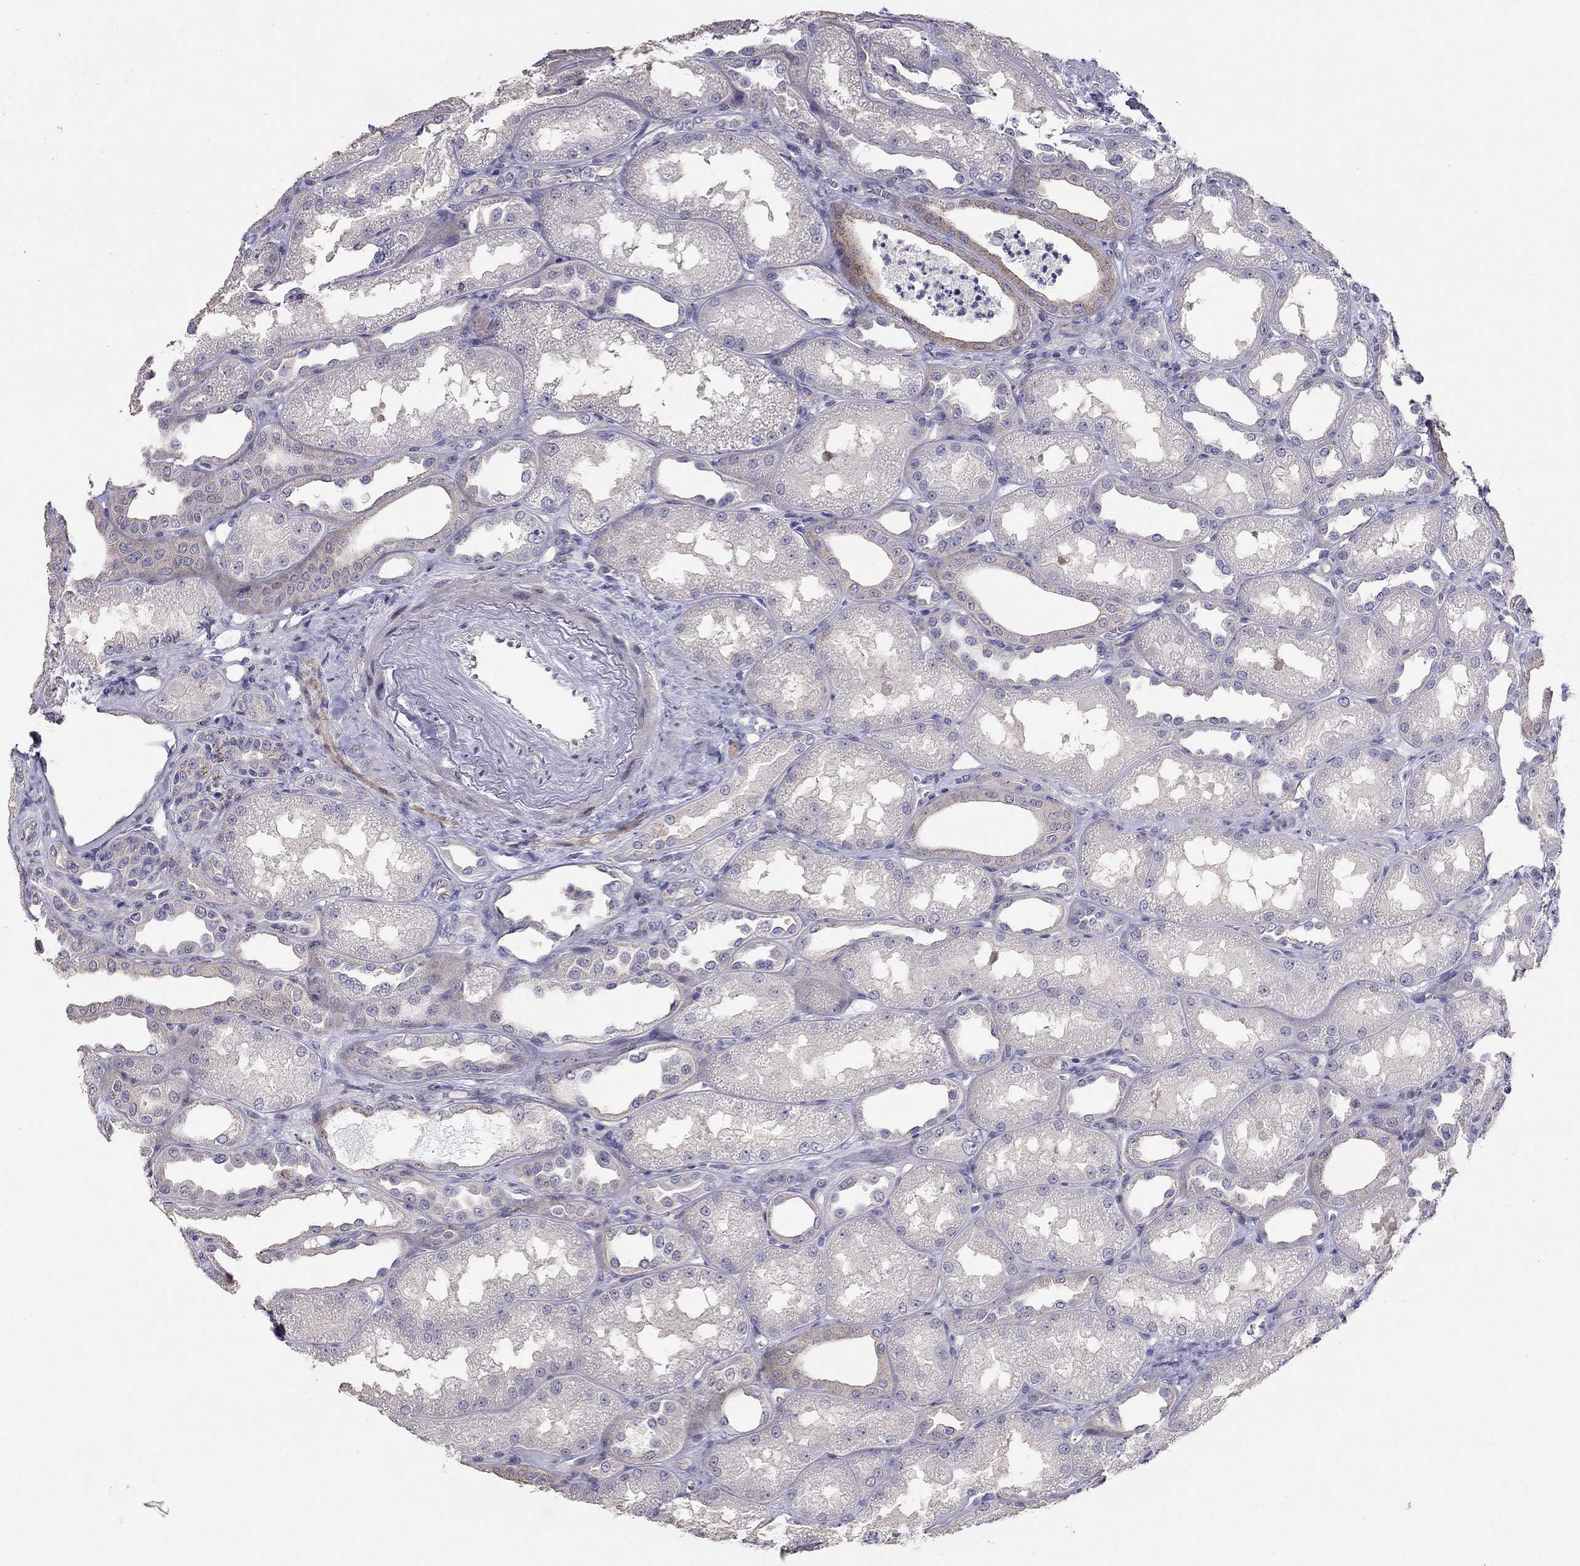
{"staining": {"intensity": "negative", "quantity": "none", "location": "none"}, "tissue": "kidney", "cell_type": "Cells in glomeruli", "image_type": "normal", "snomed": [{"axis": "morphology", "description": "Normal tissue, NOS"}, {"axis": "topography", "description": "Kidney"}], "caption": "Image shows no significant protein positivity in cells in glomeruli of normal kidney. (IHC, brightfield microscopy, high magnification).", "gene": "MAGEB4", "patient": {"sex": "male", "age": 61}}